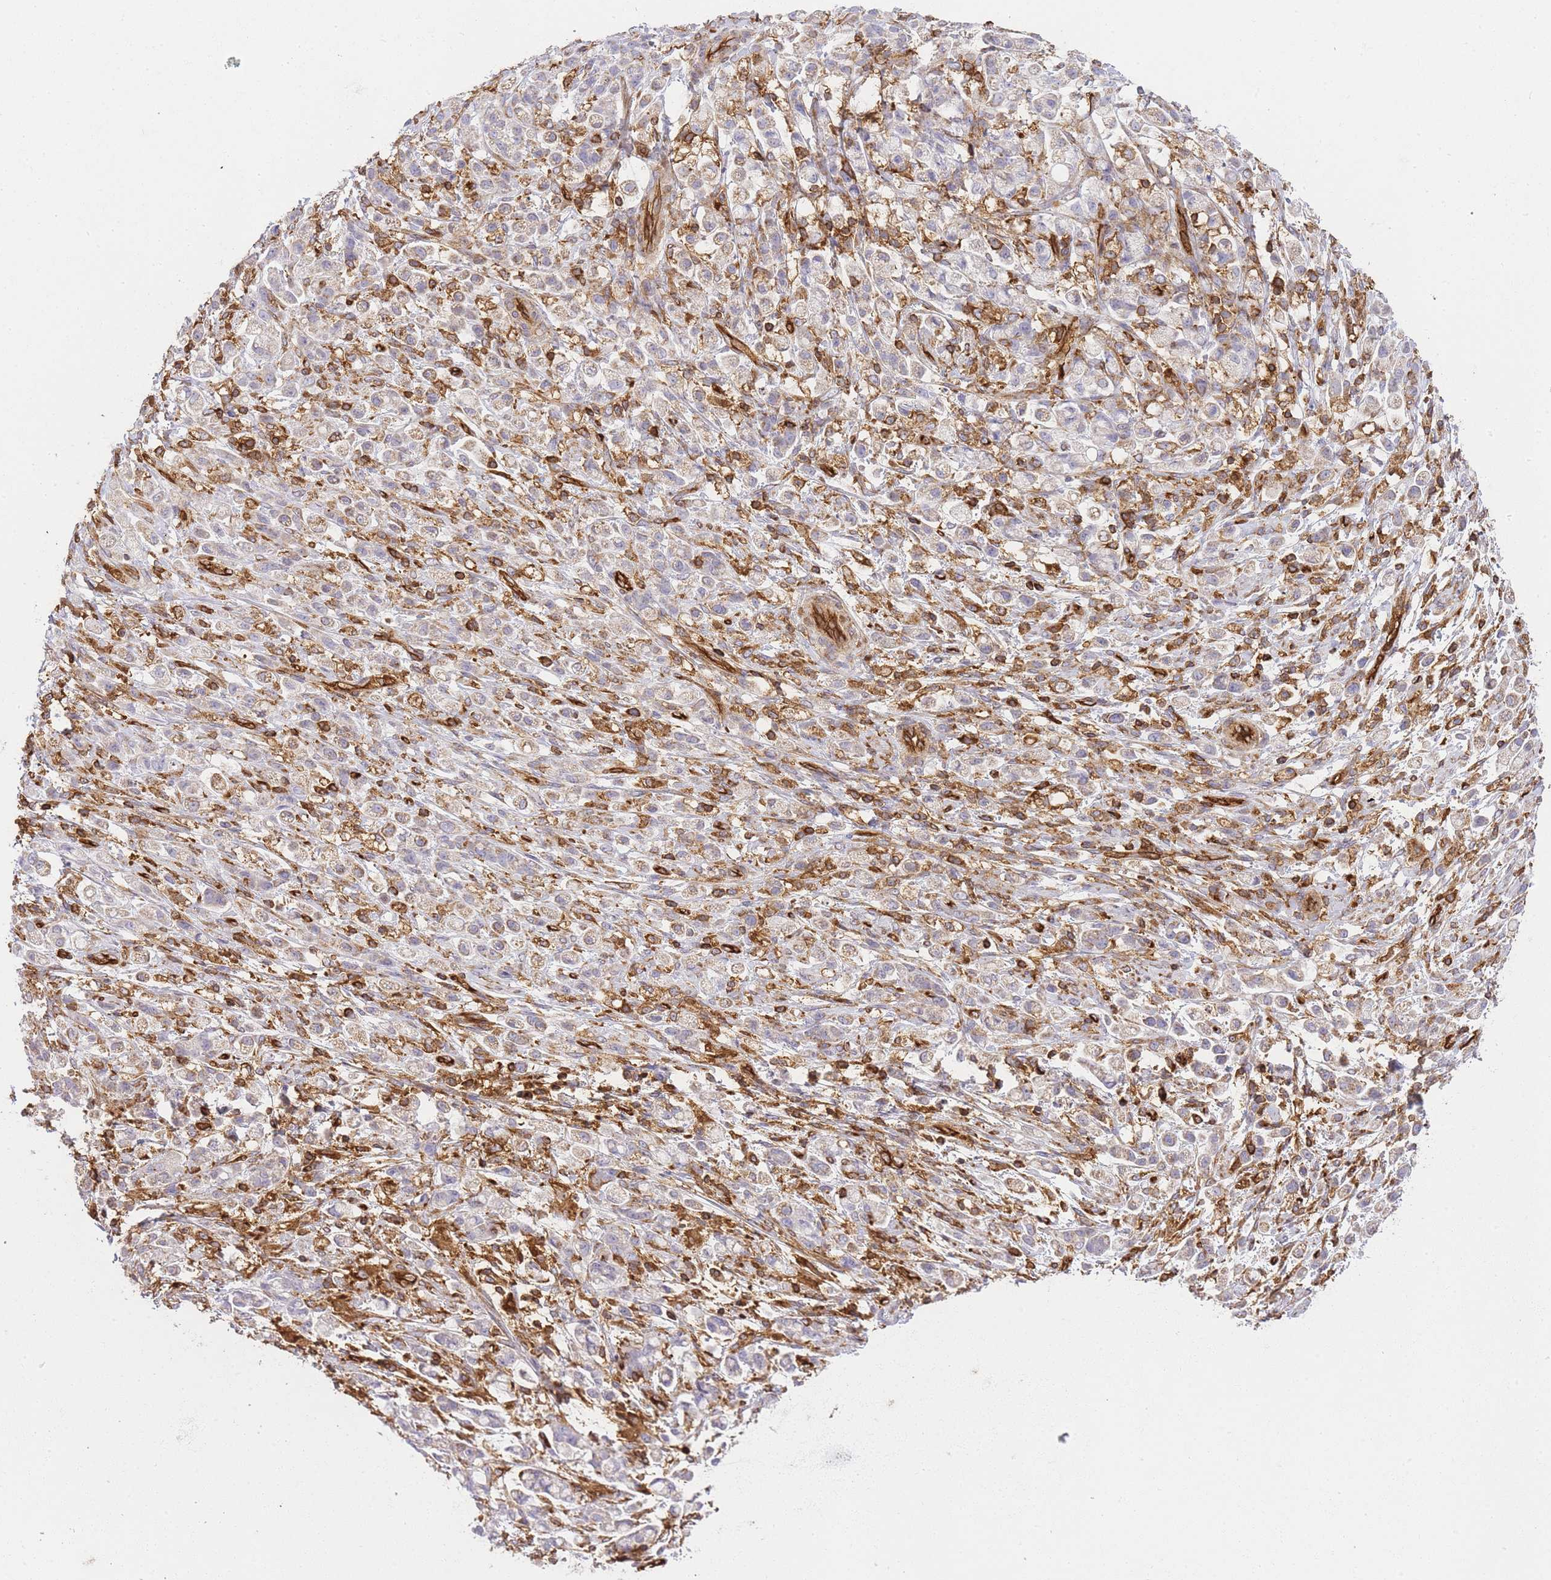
{"staining": {"intensity": "moderate", "quantity": "<25%", "location": "cytoplasmic/membranous"}, "tissue": "stomach cancer", "cell_type": "Tumor cells", "image_type": "cancer", "snomed": [{"axis": "morphology", "description": "Adenocarcinoma, NOS"}, {"axis": "topography", "description": "Stomach"}], "caption": "Adenocarcinoma (stomach) tissue demonstrates moderate cytoplasmic/membranous staining in approximately <25% of tumor cells, visualized by immunohistochemistry.", "gene": "MSN", "patient": {"sex": "female", "age": 60}}